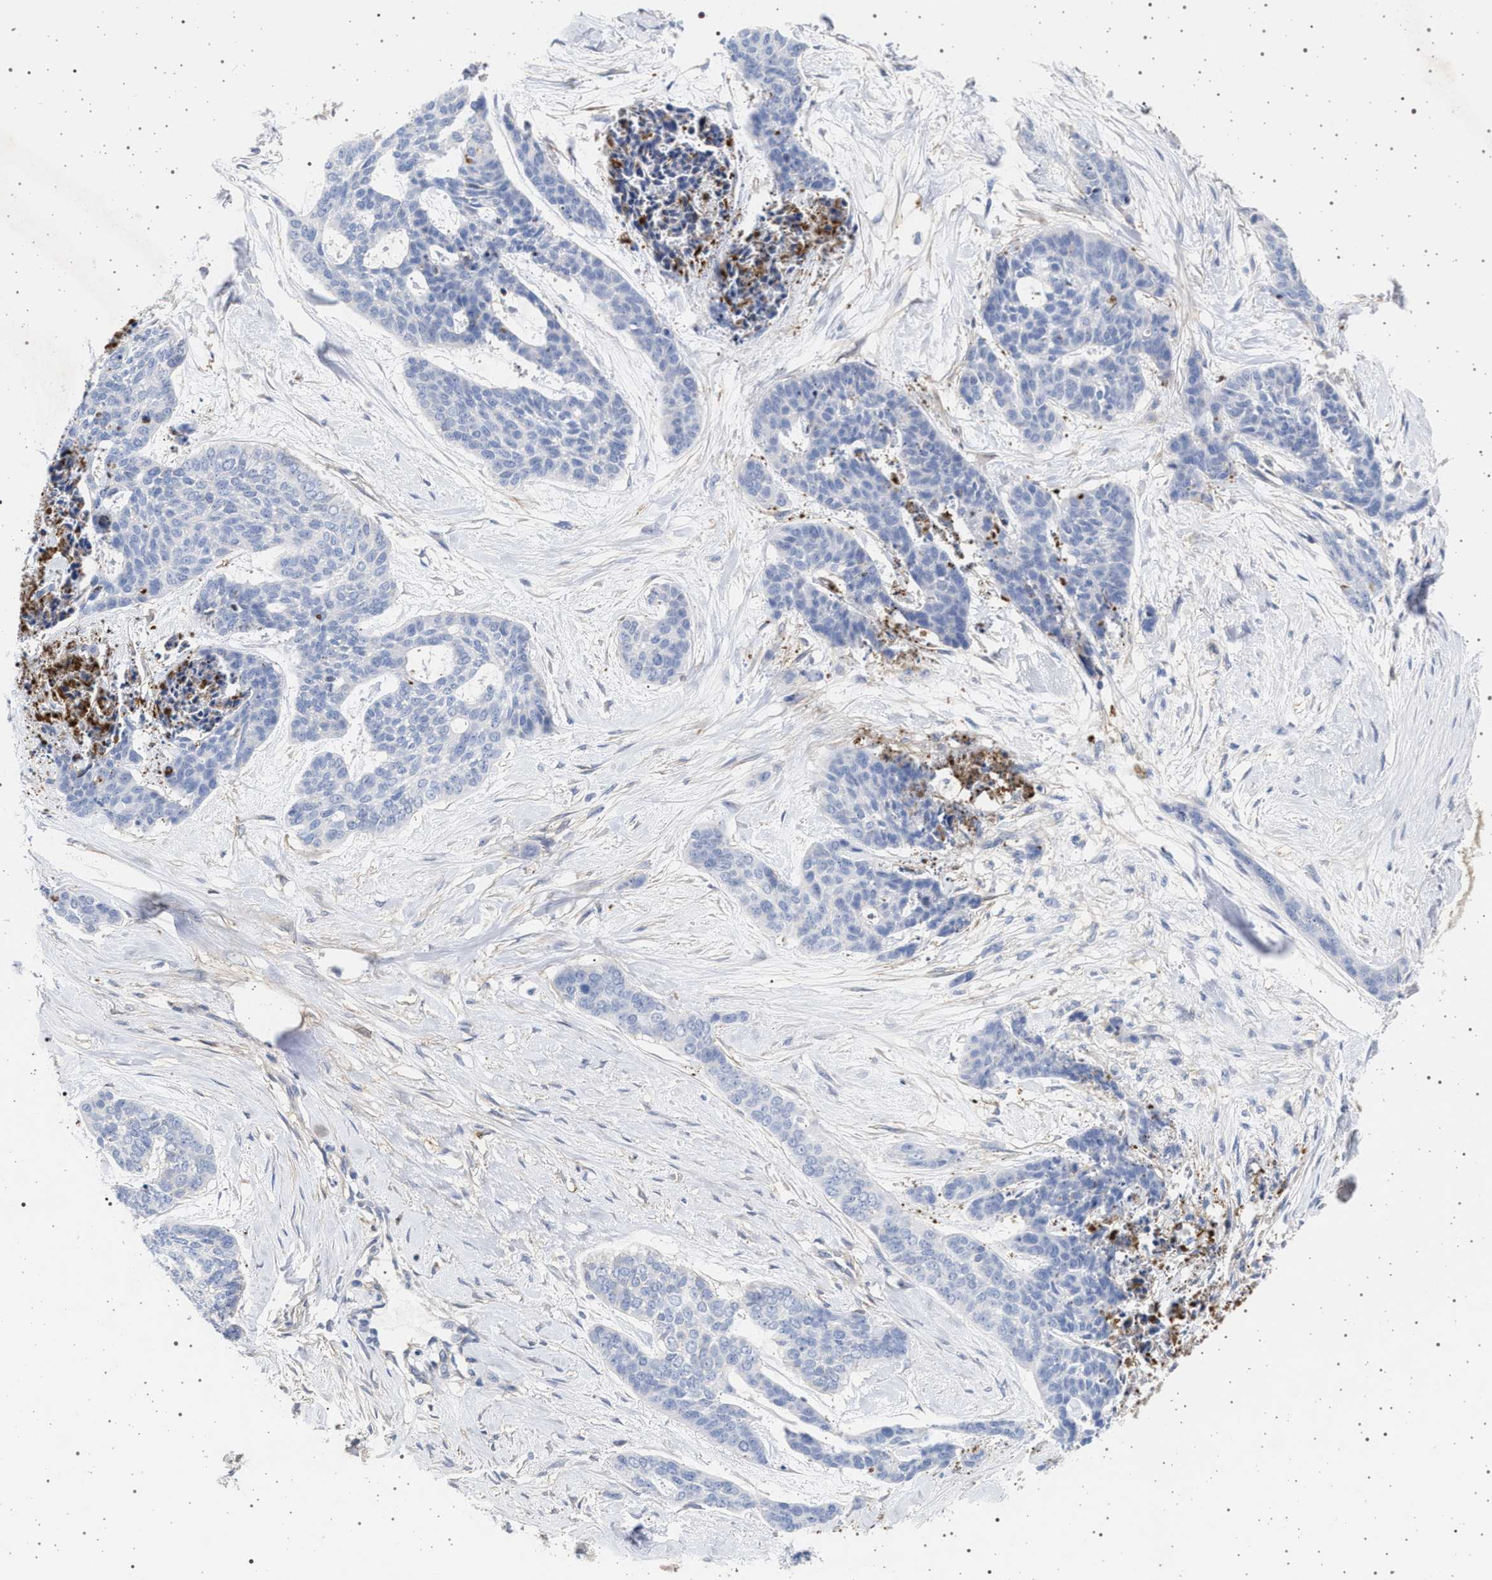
{"staining": {"intensity": "negative", "quantity": "none", "location": "none"}, "tissue": "skin cancer", "cell_type": "Tumor cells", "image_type": "cancer", "snomed": [{"axis": "morphology", "description": "Basal cell carcinoma"}, {"axis": "topography", "description": "Skin"}], "caption": "Tumor cells show no significant expression in skin cancer (basal cell carcinoma).", "gene": "PLG", "patient": {"sex": "female", "age": 64}}